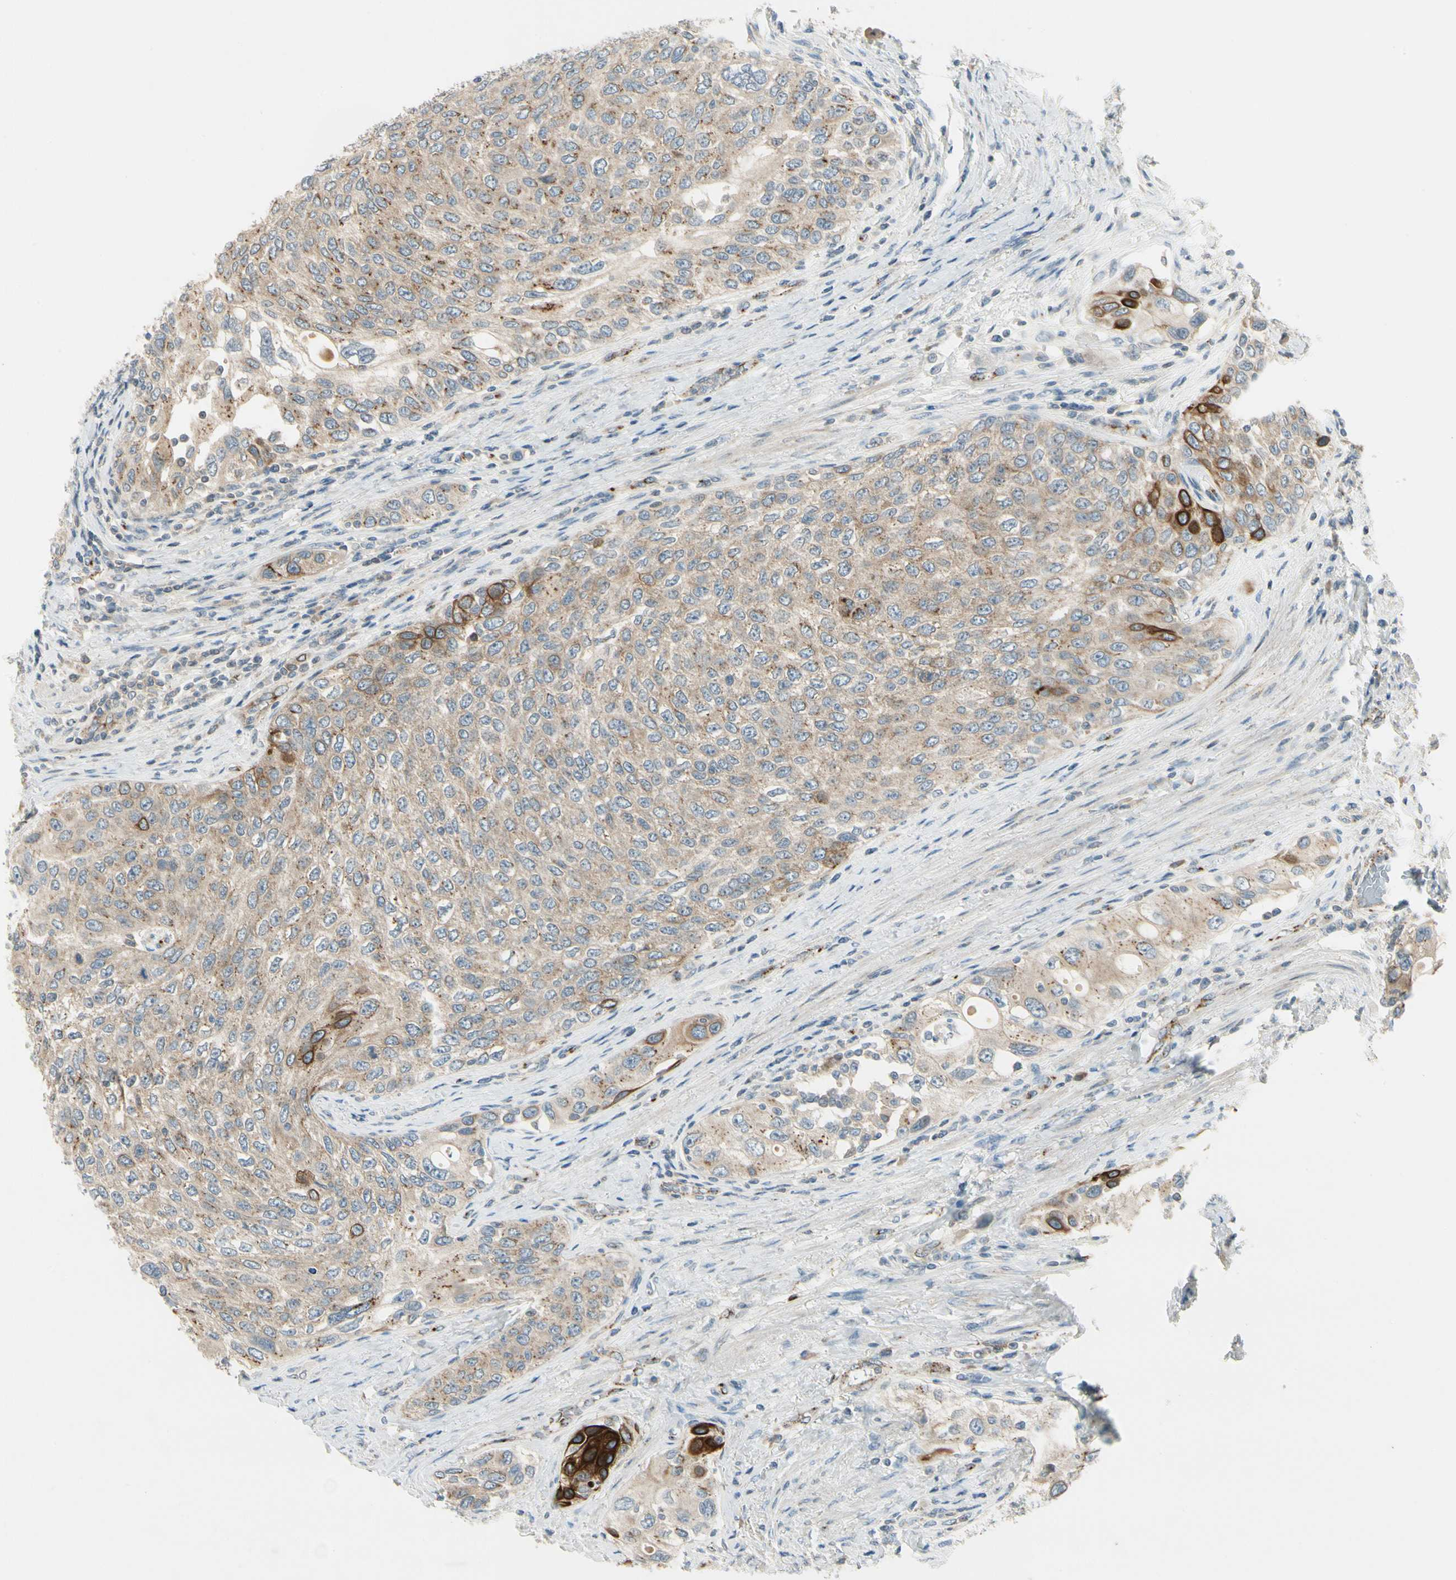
{"staining": {"intensity": "moderate", "quantity": "25%-75%", "location": "cytoplasmic/membranous"}, "tissue": "urothelial cancer", "cell_type": "Tumor cells", "image_type": "cancer", "snomed": [{"axis": "morphology", "description": "Urothelial carcinoma, High grade"}, {"axis": "topography", "description": "Urinary bladder"}], "caption": "Immunohistochemical staining of urothelial cancer demonstrates medium levels of moderate cytoplasmic/membranous positivity in about 25%-75% of tumor cells.", "gene": "MANSC1", "patient": {"sex": "female", "age": 56}}